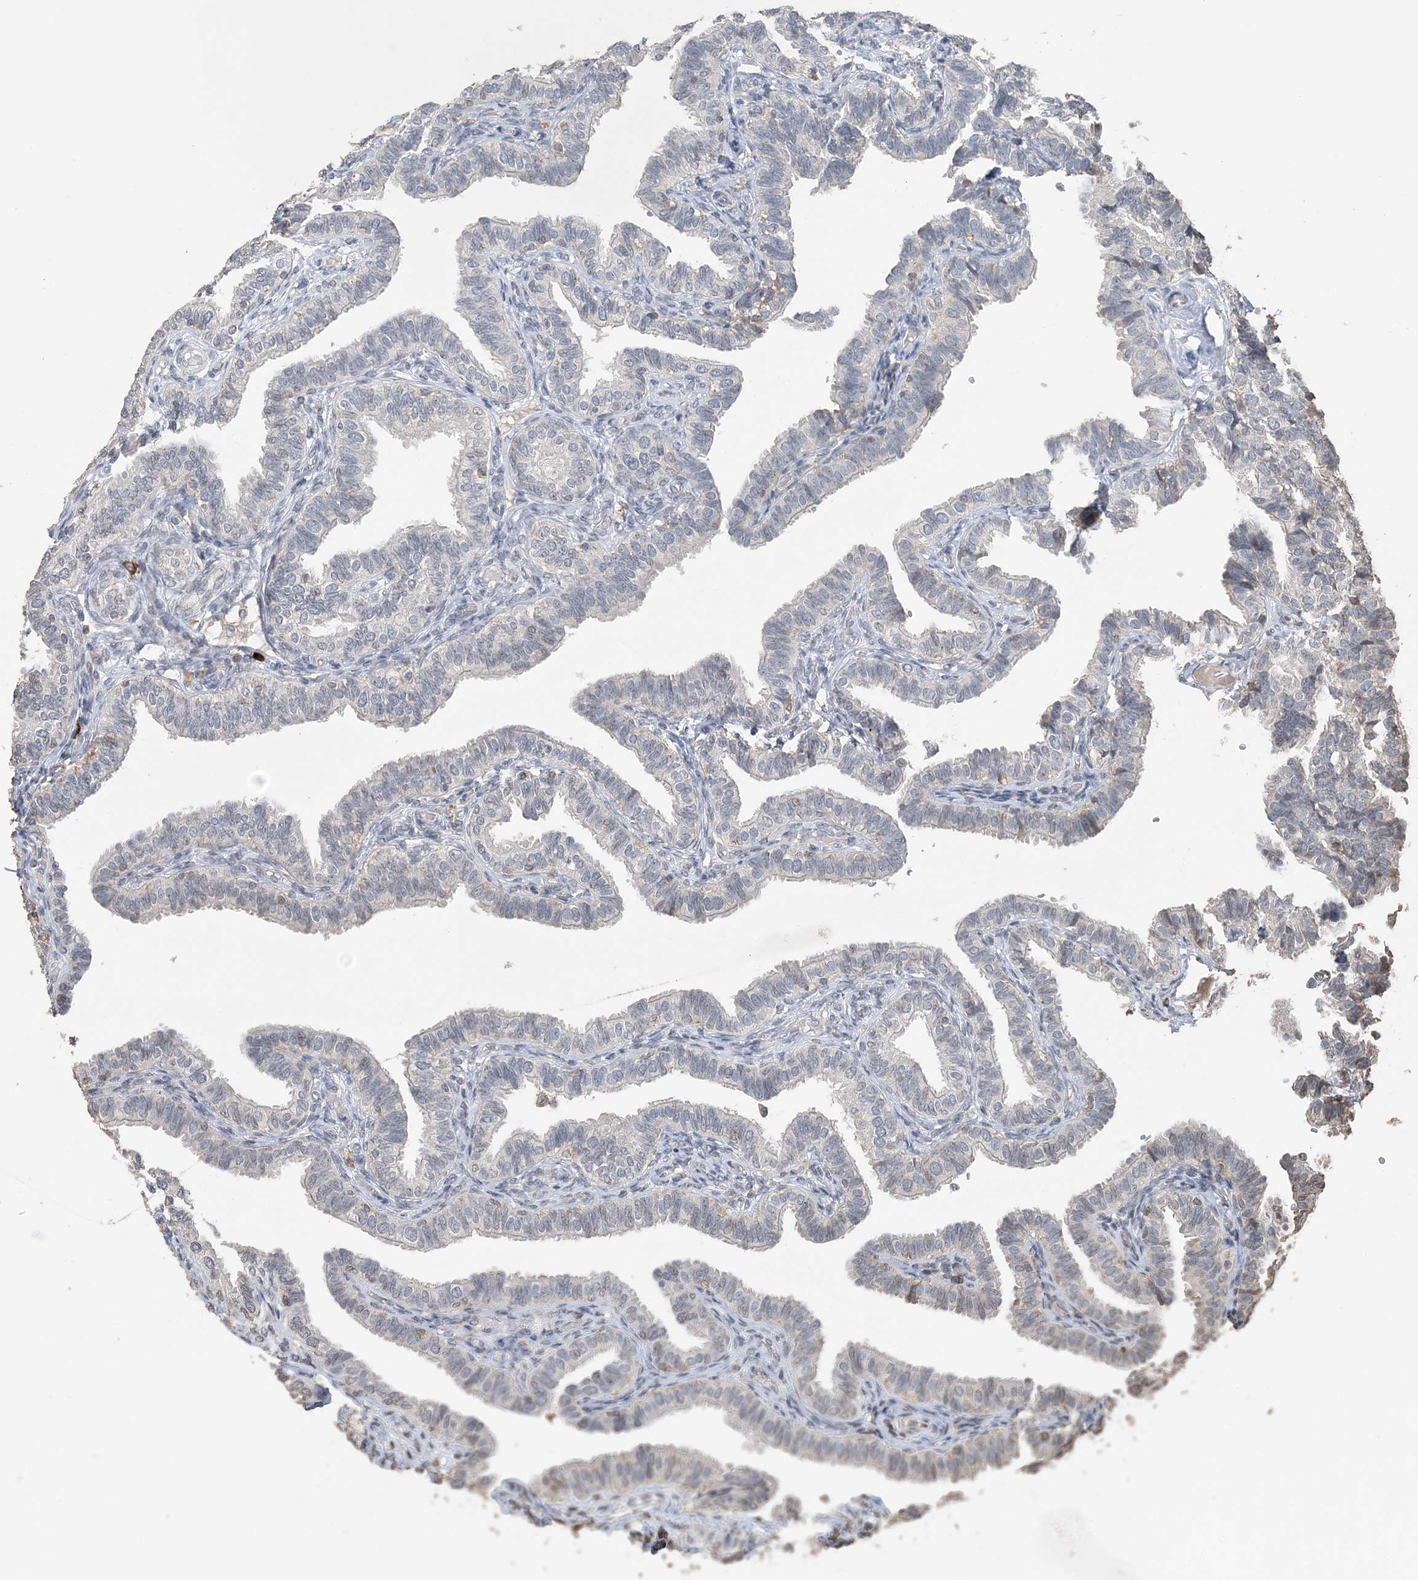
{"staining": {"intensity": "negative", "quantity": "none", "location": "none"}, "tissue": "fallopian tube", "cell_type": "Glandular cells", "image_type": "normal", "snomed": [{"axis": "morphology", "description": "Normal tissue, NOS"}, {"axis": "topography", "description": "Fallopian tube"}], "caption": "Histopathology image shows no protein positivity in glandular cells of normal fallopian tube. (Stains: DAB (3,3'-diaminobenzidine) immunohistochemistry with hematoxylin counter stain, Microscopy: brightfield microscopy at high magnification).", "gene": "FAM110A", "patient": {"sex": "female", "age": 39}}